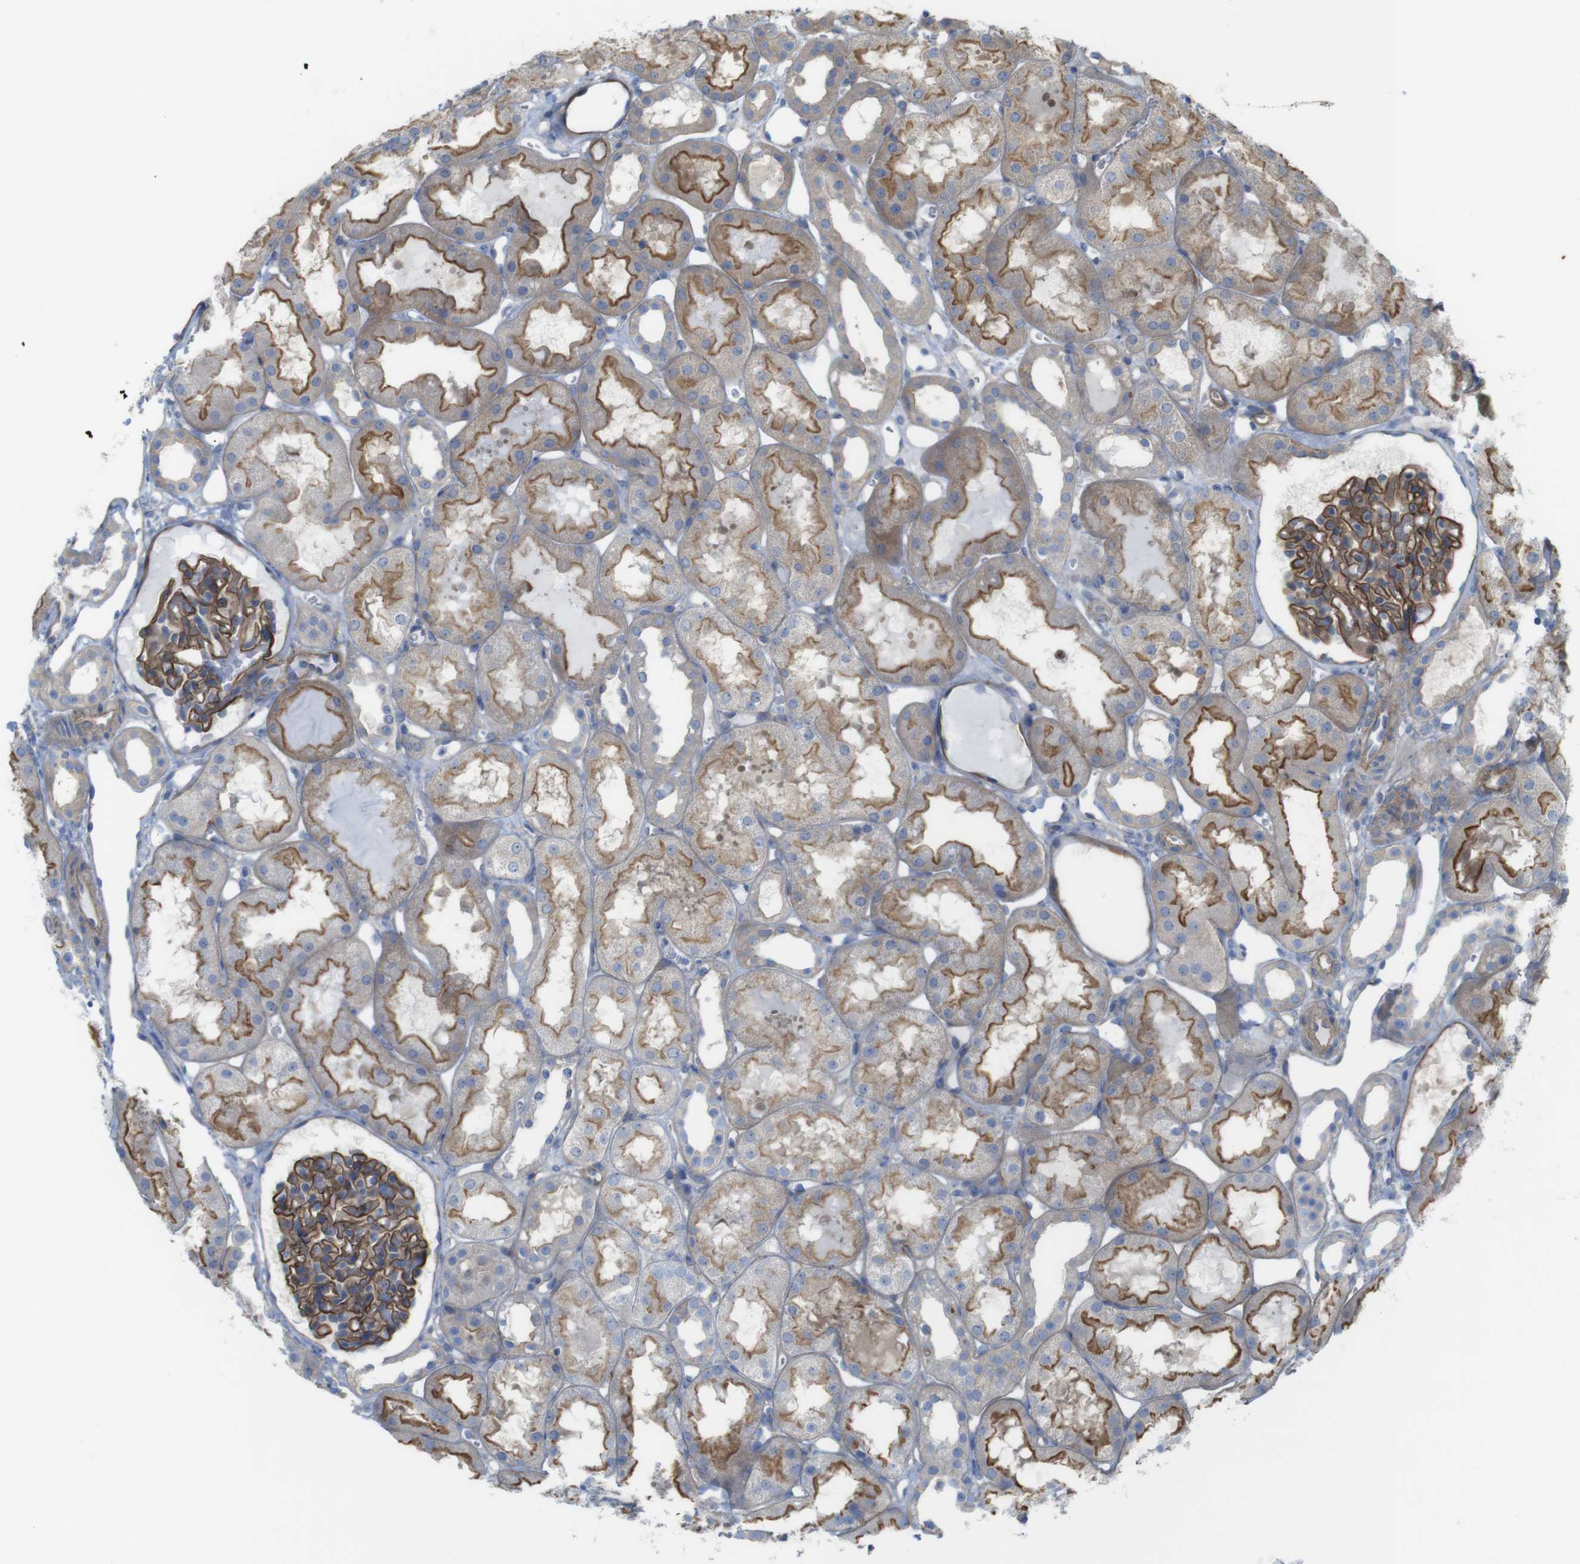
{"staining": {"intensity": "strong", "quantity": "25%-75%", "location": "cytoplasmic/membranous"}, "tissue": "kidney", "cell_type": "Cells in glomeruli", "image_type": "normal", "snomed": [{"axis": "morphology", "description": "Normal tissue, NOS"}, {"axis": "topography", "description": "Kidney"}, {"axis": "topography", "description": "Urinary bladder"}], "caption": "About 25%-75% of cells in glomeruli in unremarkable human kidney show strong cytoplasmic/membranous protein staining as visualized by brown immunohistochemical staining.", "gene": "PREX2", "patient": {"sex": "male", "age": 16}}